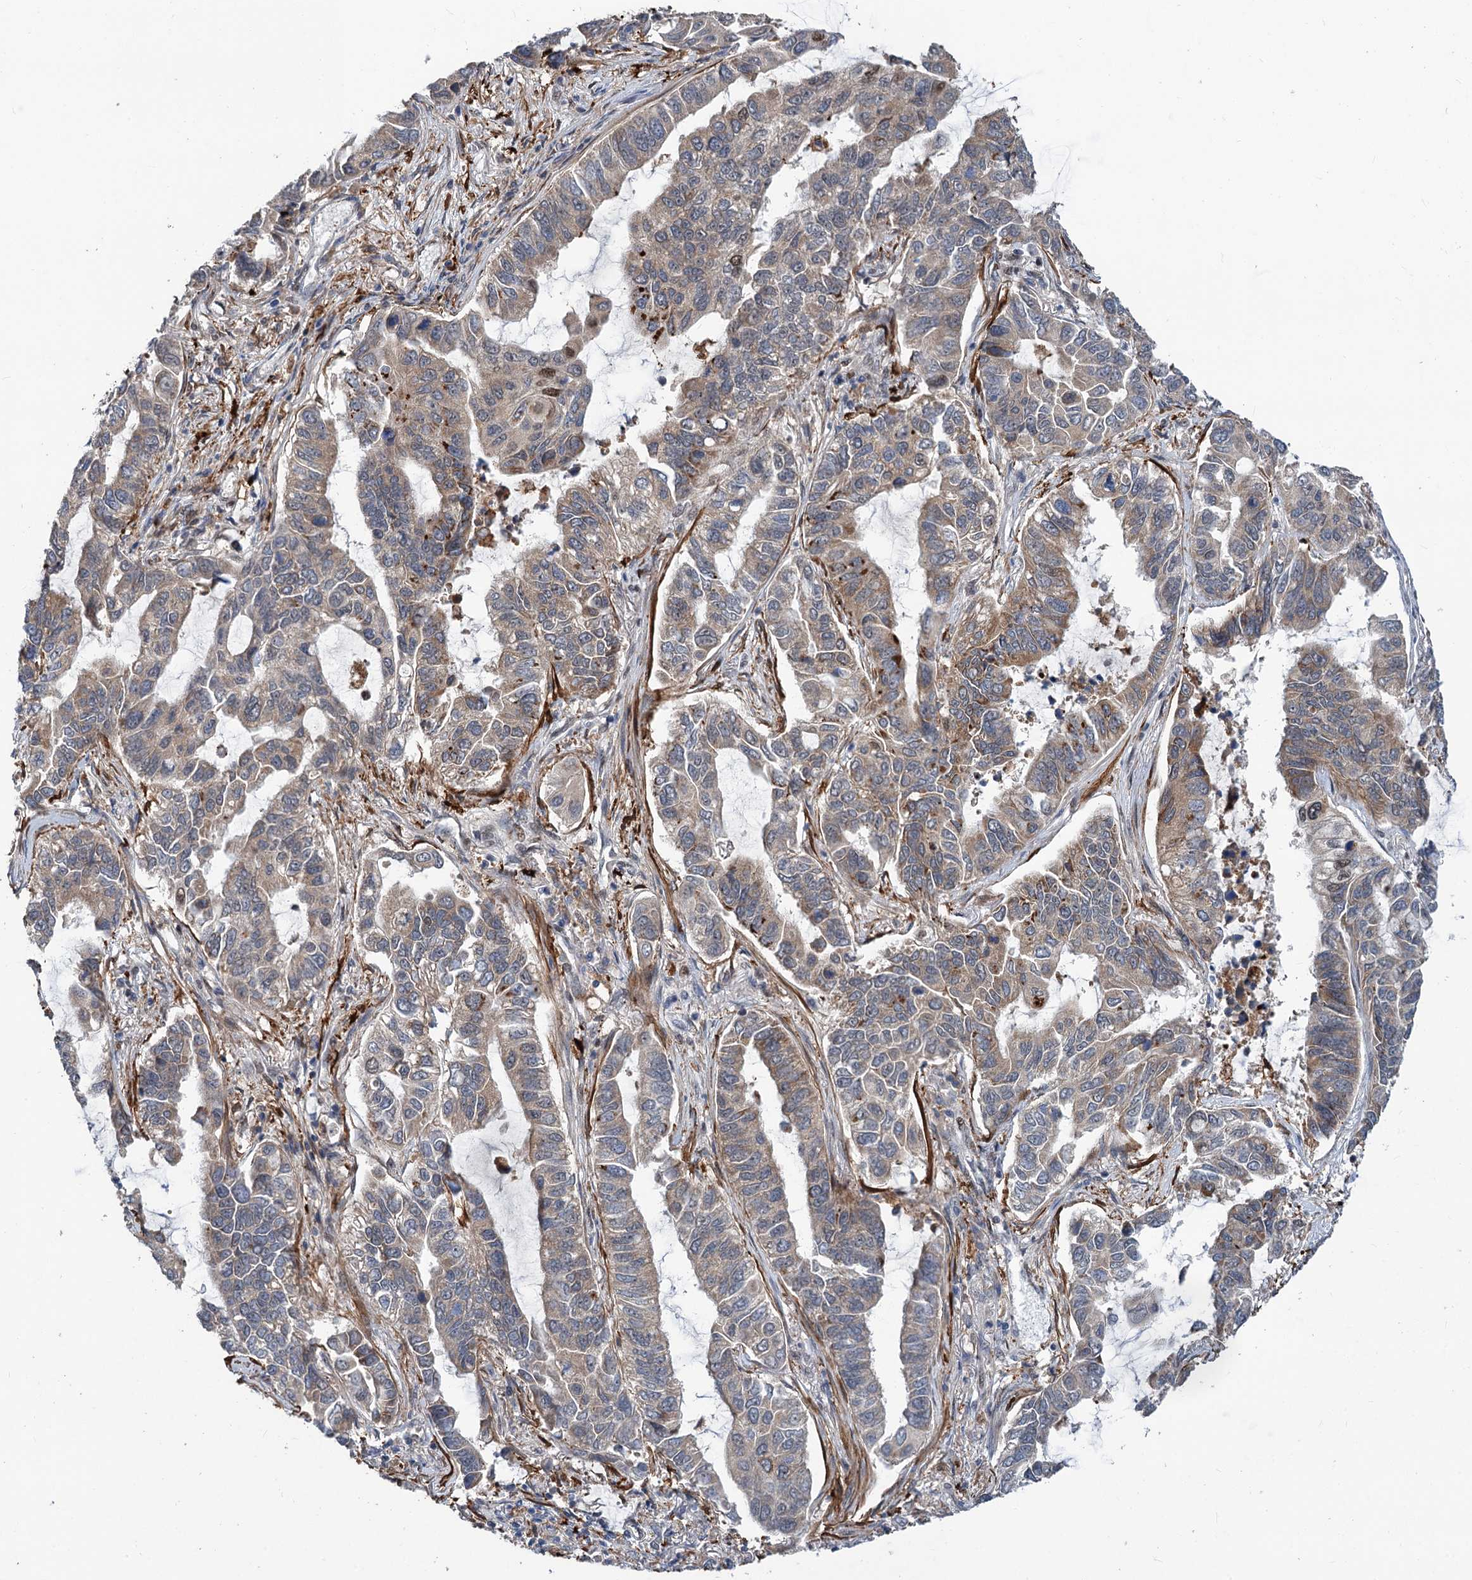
{"staining": {"intensity": "weak", "quantity": ">75%", "location": "cytoplasmic/membranous"}, "tissue": "lung cancer", "cell_type": "Tumor cells", "image_type": "cancer", "snomed": [{"axis": "morphology", "description": "Adenocarcinoma, NOS"}, {"axis": "topography", "description": "Lung"}], "caption": "Approximately >75% of tumor cells in human lung cancer (adenocarcinoma) show weak cytoplasmic/membranous protein positivity as visualized by brown immunohistochemical staining.", "gene": "PHF8", "patient": {"sex": "male", "age": 64}}